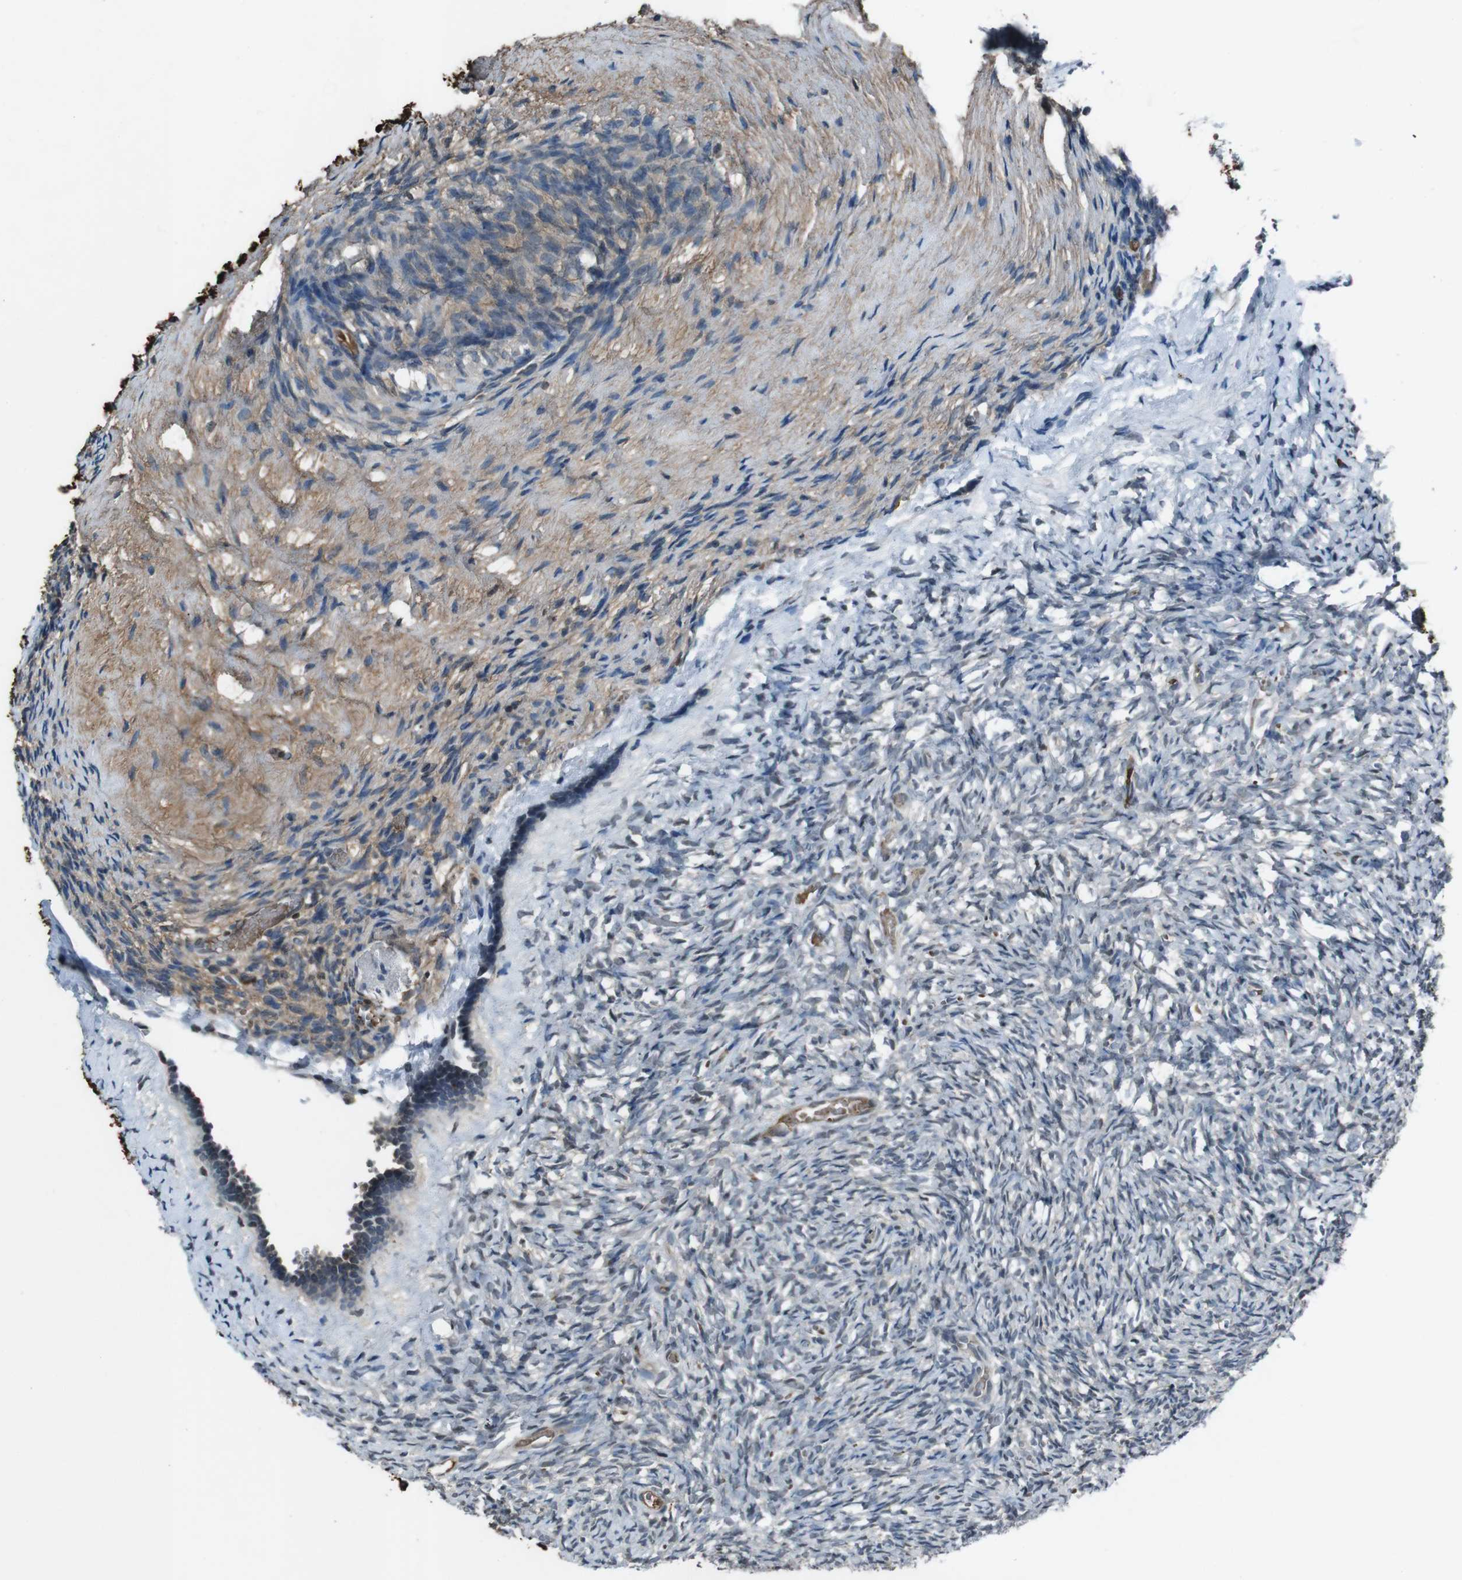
{"staining": {"intensity": "moderate", "quantity": "<25%", "location": "cytoplasmic/membranous"}, "tissue": "ovary", "cell_type": "Ovarian stroma cells", "image_type": "normal", "snomed": [{"axis": "morphology", "description": "Normal tissue, NOS"}, {"axis": "topography", "description": "Ovary"}], "caption": "Human ovary stained with a brown dye reveals moderate cytoplasmic/membranous positive expression in about <25% of ovarian stroma cells.", "gene": "UGT1A6", "patient": {"sex": "female", "age": 35}}